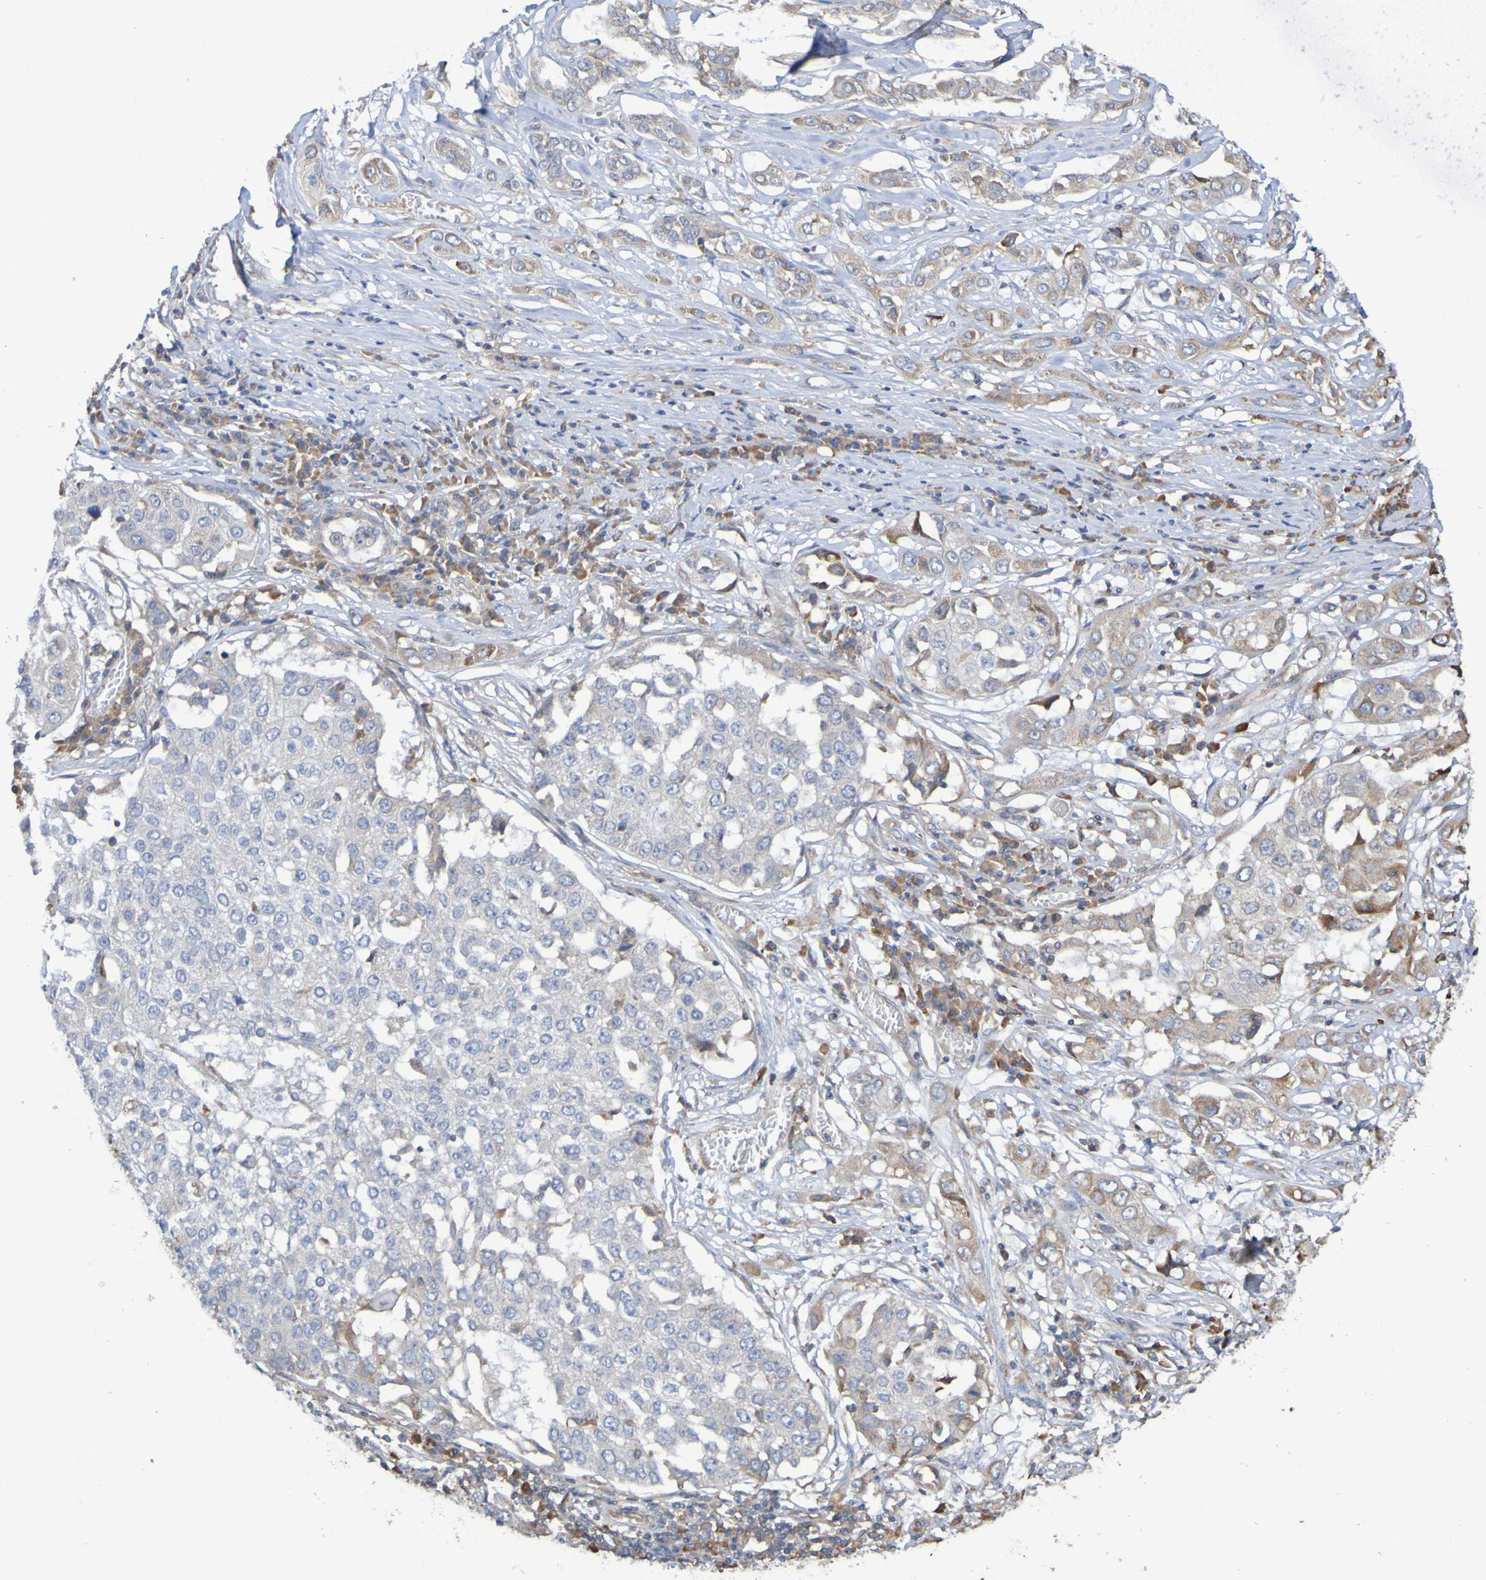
{"staining": {"intensity": "weak", "quantity": "<25%", "location": "cytoplasmic/membranous"}, "tissue": "lung cancer", "cell_type": "Tumor cells", "image_type": "cancer", "snomed": [{"axis": "morphology", "description": "Squamous cell carcinoma, NOS"}, {"axis": "topography", "description": "Lung"}], "caption": "Photomicrograph shows no significant protein expression in tumor cells of squamous cell carcinoma (lung).", "gene": "SYNJ1", "patient": {"sex": "male", "age": 71}}